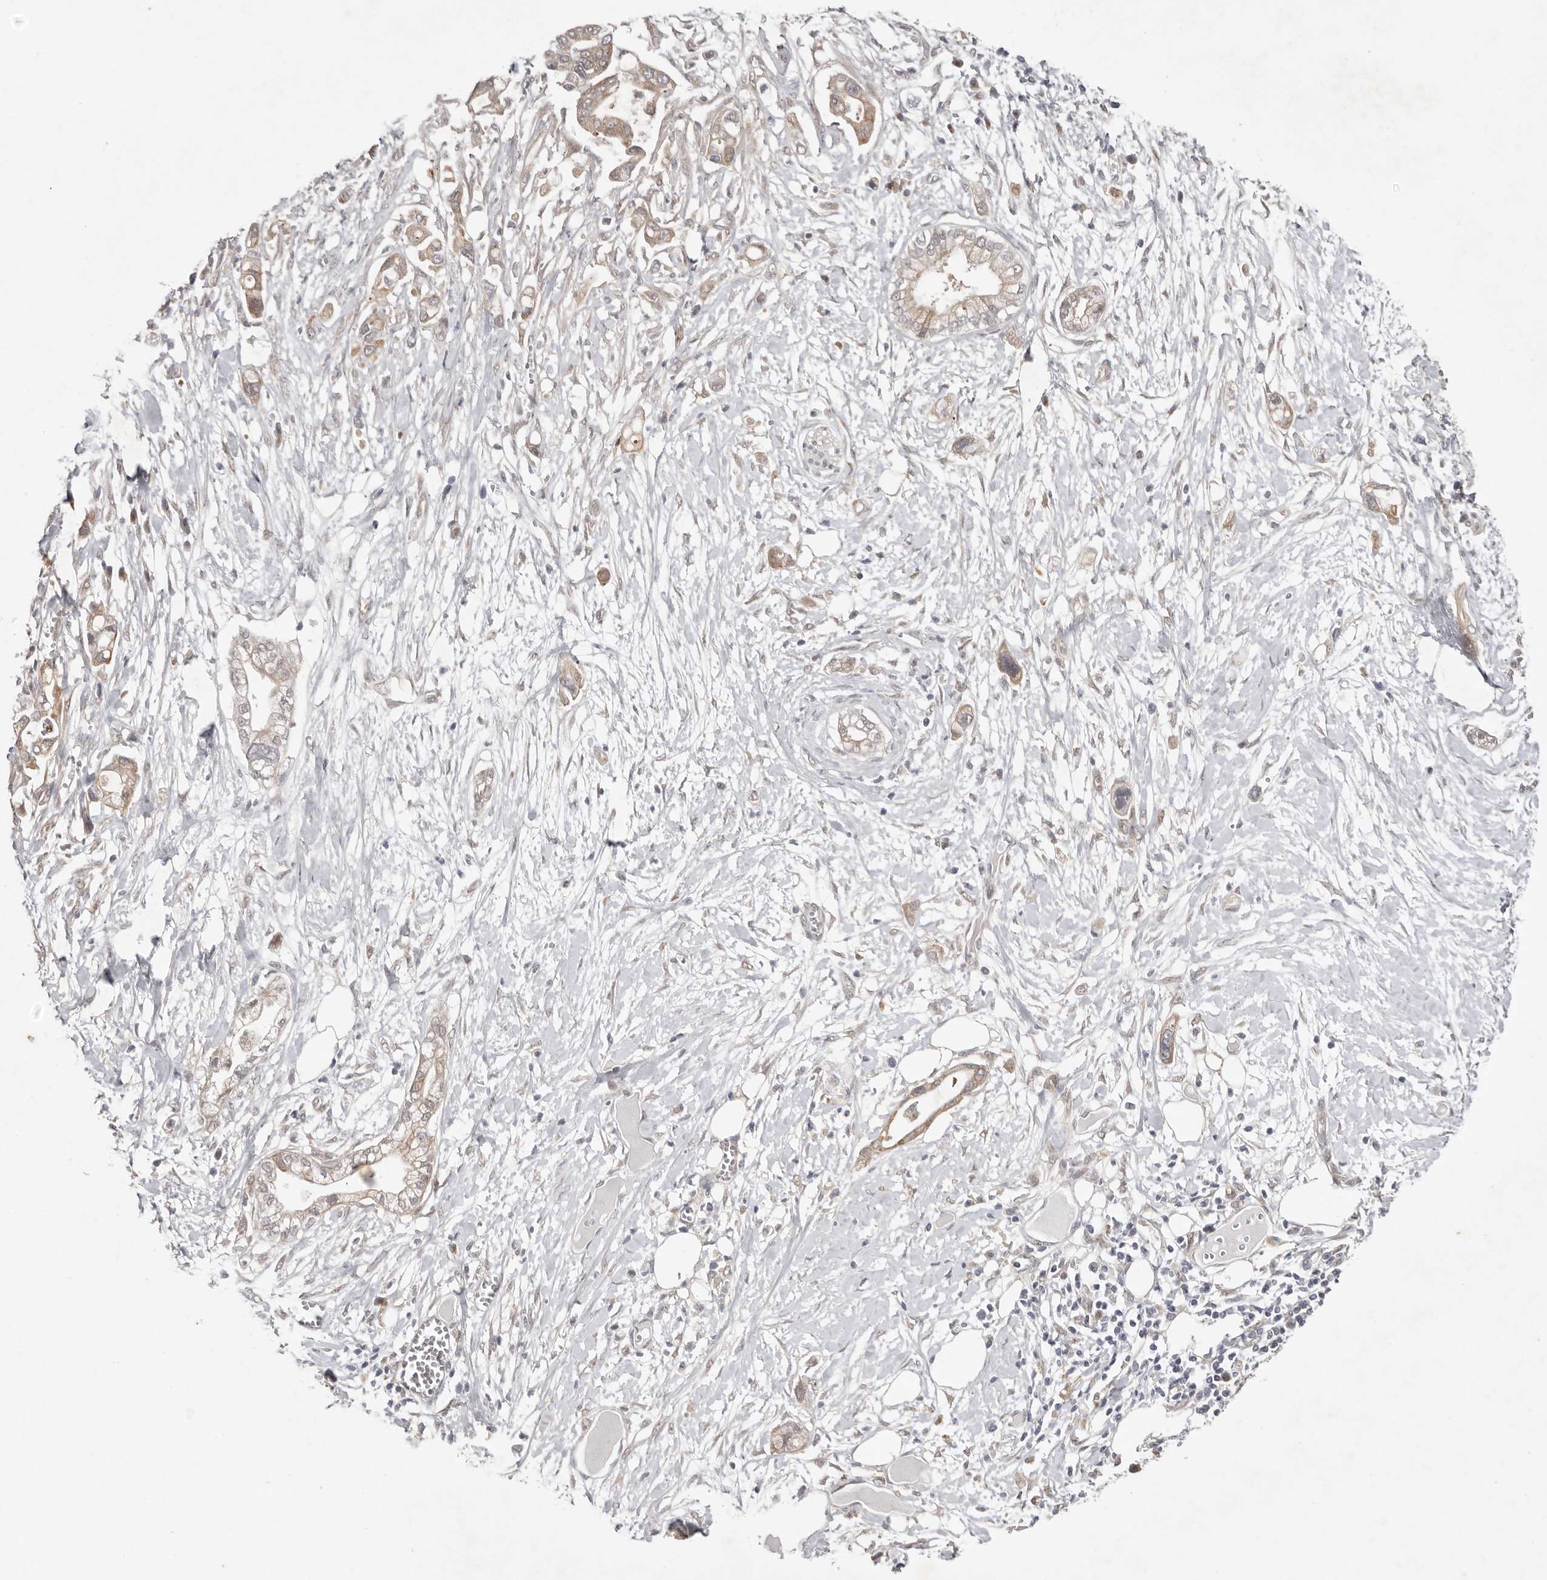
{"staining": {"intensity": "weak", "quantity": ">75%", "location": "cytoplasmic/membranous"}, "tissue": "pancreatic cancer", "cell_type": "Tumor cells", "image_type": "cancer", "snomed": [{"axis": "morphology", "description": "Adenocarcinoma, NOS"}, {"axis": "topography", "description": "Pancreas"}], "caption": "IHC micrograph of neoplastic tissue: pancreatic adenocarcinoma stained using IHC exhibits low levels of weak protein expression localized specifically in the cytoplasmic/membranous of tumor cells, appearing as a cytoplasmic/membranous brown color.", "gene": "NSUN4", "patient": {"sex": "male", "age": 68}}